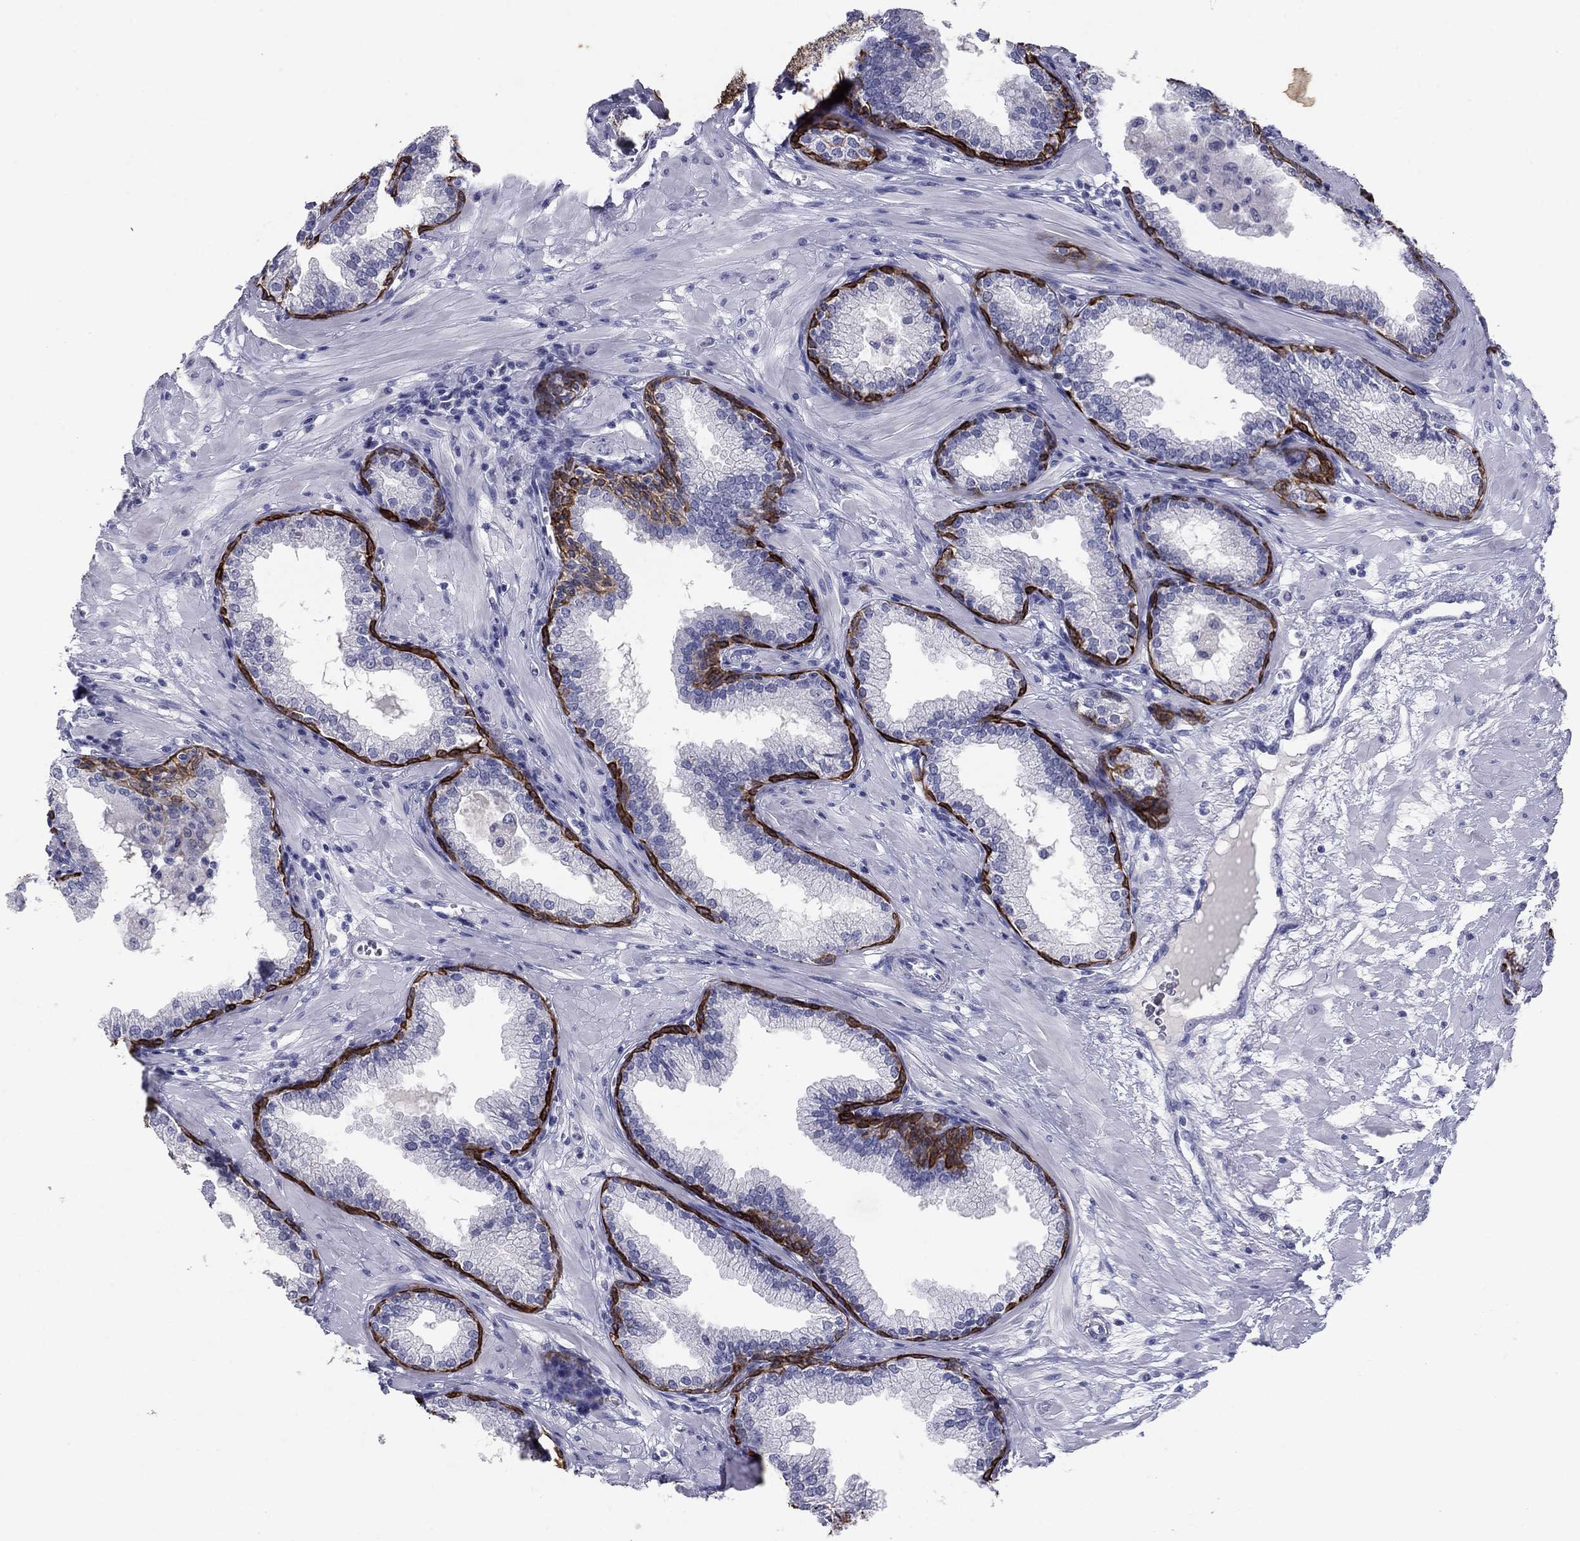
{"staining": {"intensity": "negative", "quantity": "none", "location": "none"}, "tissue": "prostate", "cell_type": "Glandular cells", "image_type": "normal", "snomed": [{"axis": "morphology", "description": "Normal tissue, NOS"}, {"axis": "topography", "description": "Prostate"}], "caption": "IHC histopathology image of unremarkable prostate: human prostate stained with DAB (3,3'-diaminobenzidine) exhibits no significant protein positivity in glandular cells. (Stains: DAB (3,3'-diaminobenzidine) immunohistochemistry (IHC) with hematoxylin counter stain, Microscopy: brightfield microscopy at high magnification).", "gene": "KRT75", "patient": {"sex": "male", "age": 64}}